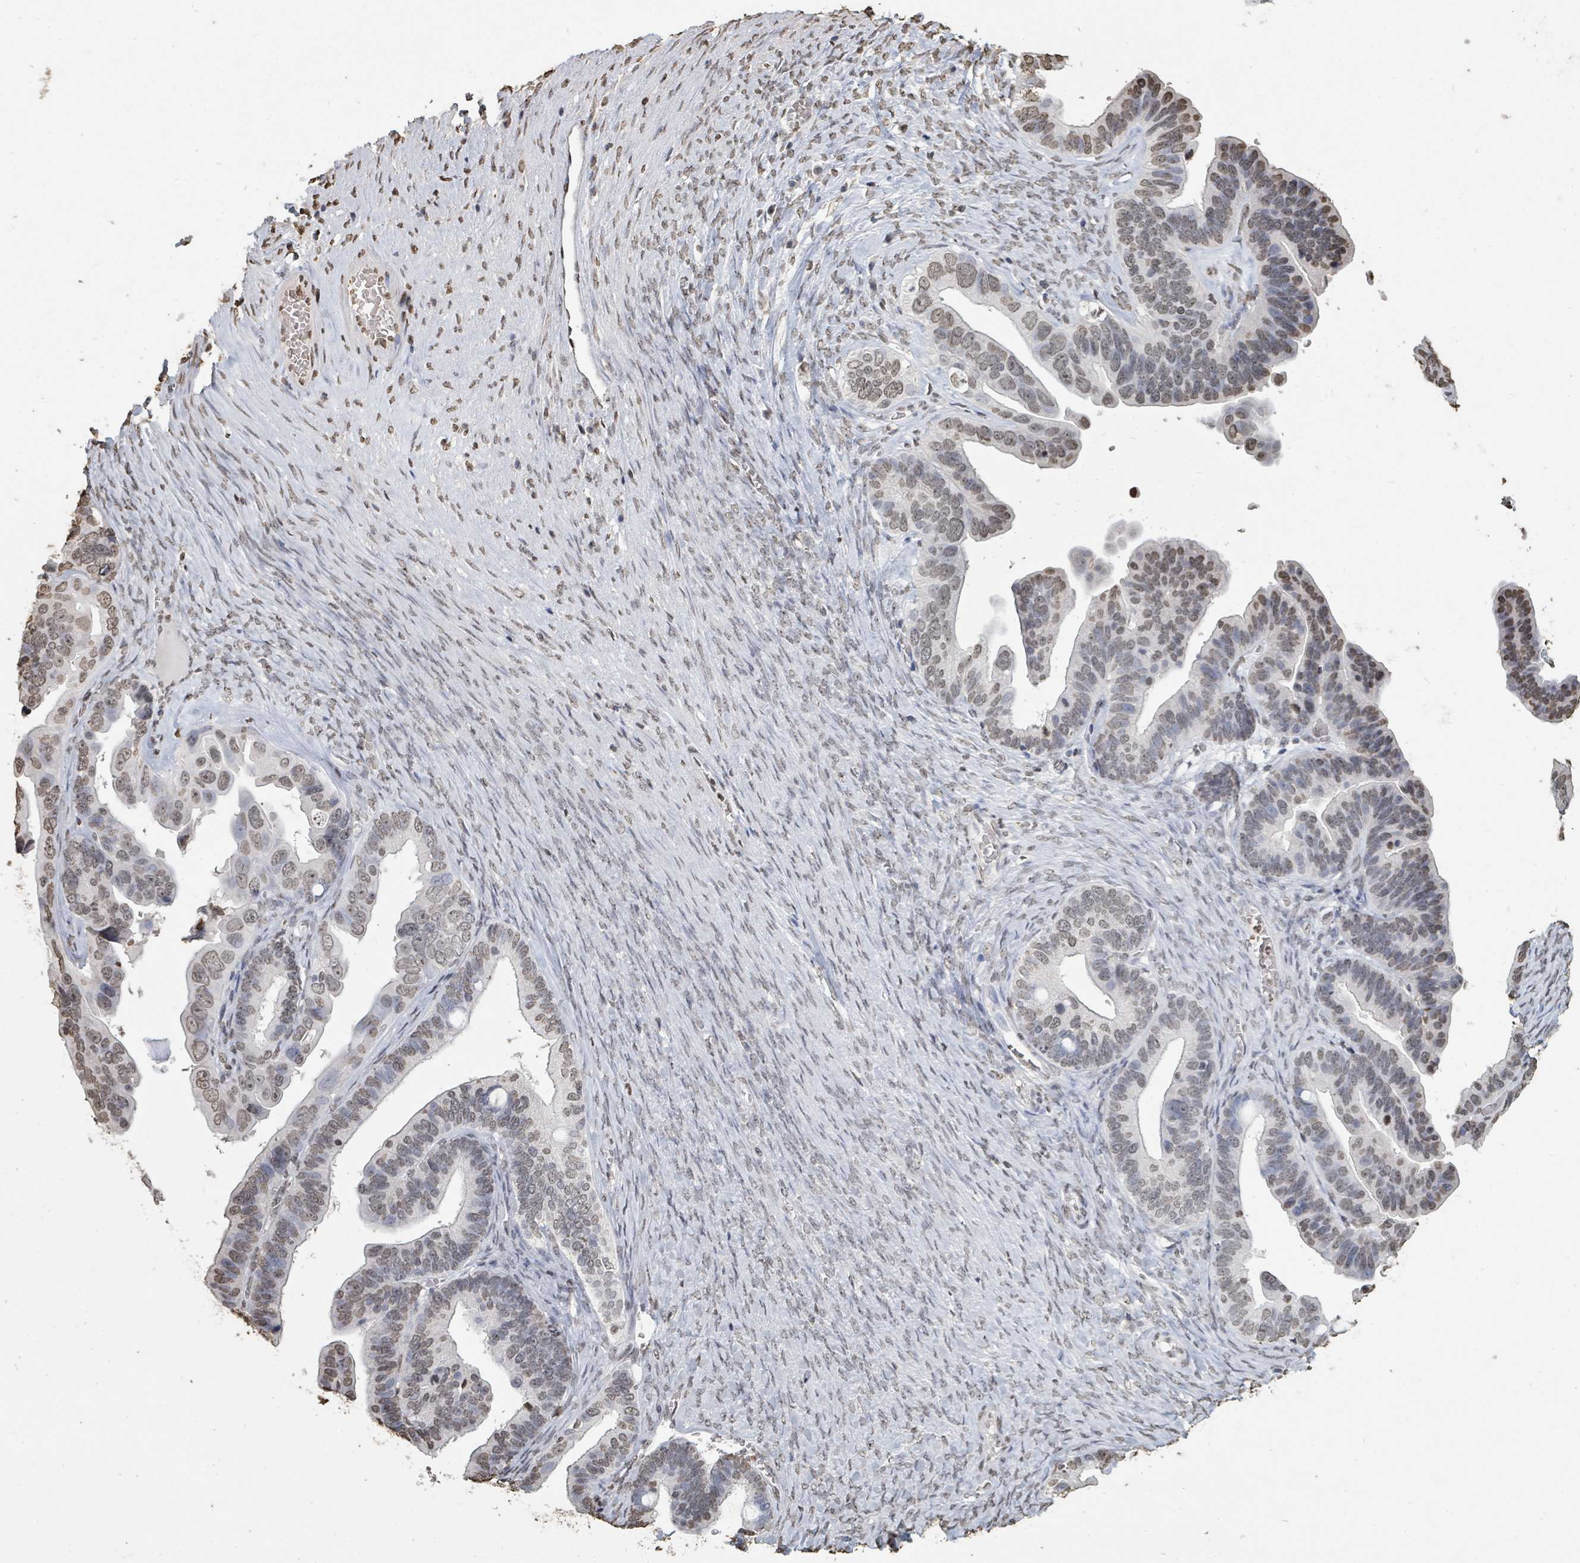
{"staining": {"intensity": "moderate", "quantity": "25%-75%", "location": "nuclear"}, "tissue": "ovarian cancer", "cell_type": "Tumor cells", "image_type": "cancer", "snomed": [{"axis": "morphology", "description": "Cystadenocarcinoma, serous, NOS"}, {"axis": "topography", "description": "Ovary"}], "caption": "Ovarian cancer tissue exhibits moderate nuclear expression in about 25%-75% of tumor cells, visualized by immunohistochemistry.", "gene": "MRPS12", "patient": {"sex": "female", "age": 56}}